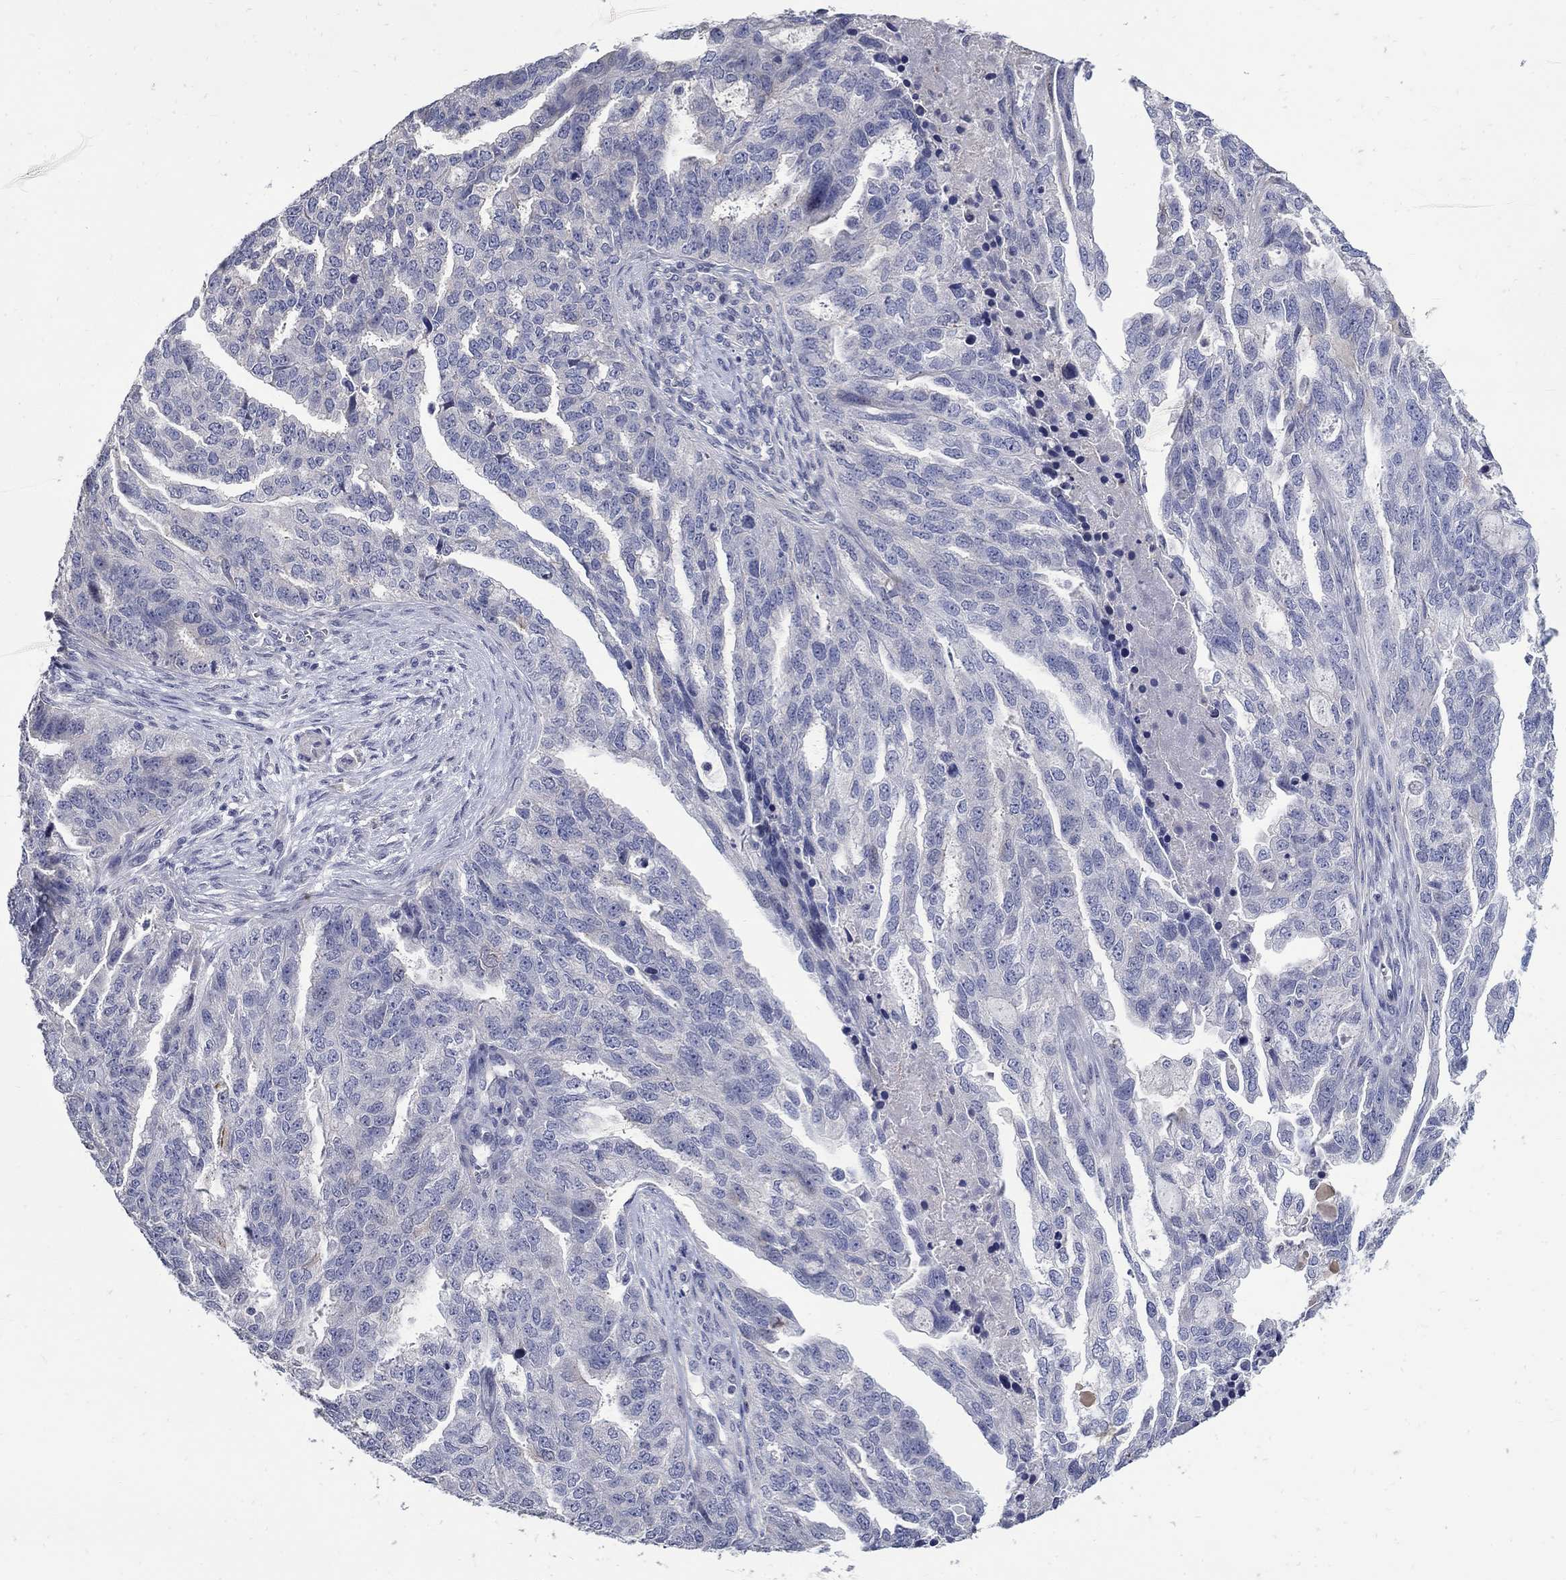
{"staining": {"intensity": "negative", "quantity": "none", "location": "none"}, "tissue": "ovarian cancer", "cell_type": "Tumor cells", "image_type": "cancer", "snomed": [{"axis": "morphology", "description": "Cystadenocarcinoma, serous, NOS"}, {"axis": "topography", "description": "Ovary"}], "caption": "Human serous cystadenocarcinoma (ovarian) stained for a protein using IHC shows no staining in tumor cells.", "gene": "CETN1", "patient": {"sex": "female", "age": 51}}